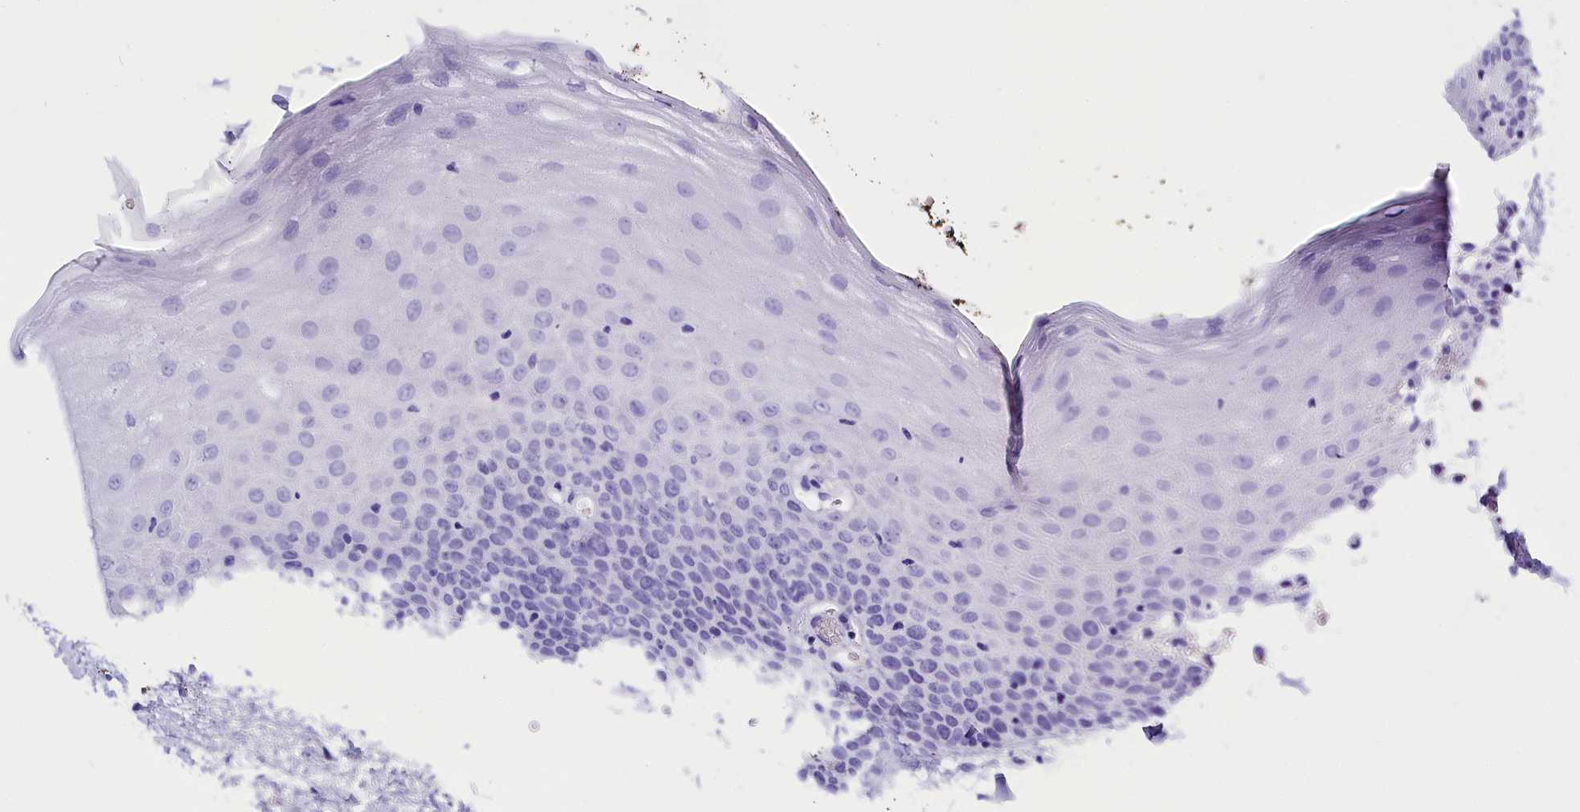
{"staining": {"intensity": "negative", "quantity": "none", "location": "none"}, "tissue": "oral mucosa", "cell_type": "Squamous epithelial cells", "image_type": "normal", "snomed": [{"axis": "morphology", "description": "Normal tissue, NOS"}, {"axis": "topography", "description": "Oral tissue"}], "caption": "Oral mucosa stained for a protein using immunohistochemistry (IHC) shows no expression squamous epithelial cells.", "gene": "CLC", "patient": {"sex": "male", "age": 74}}